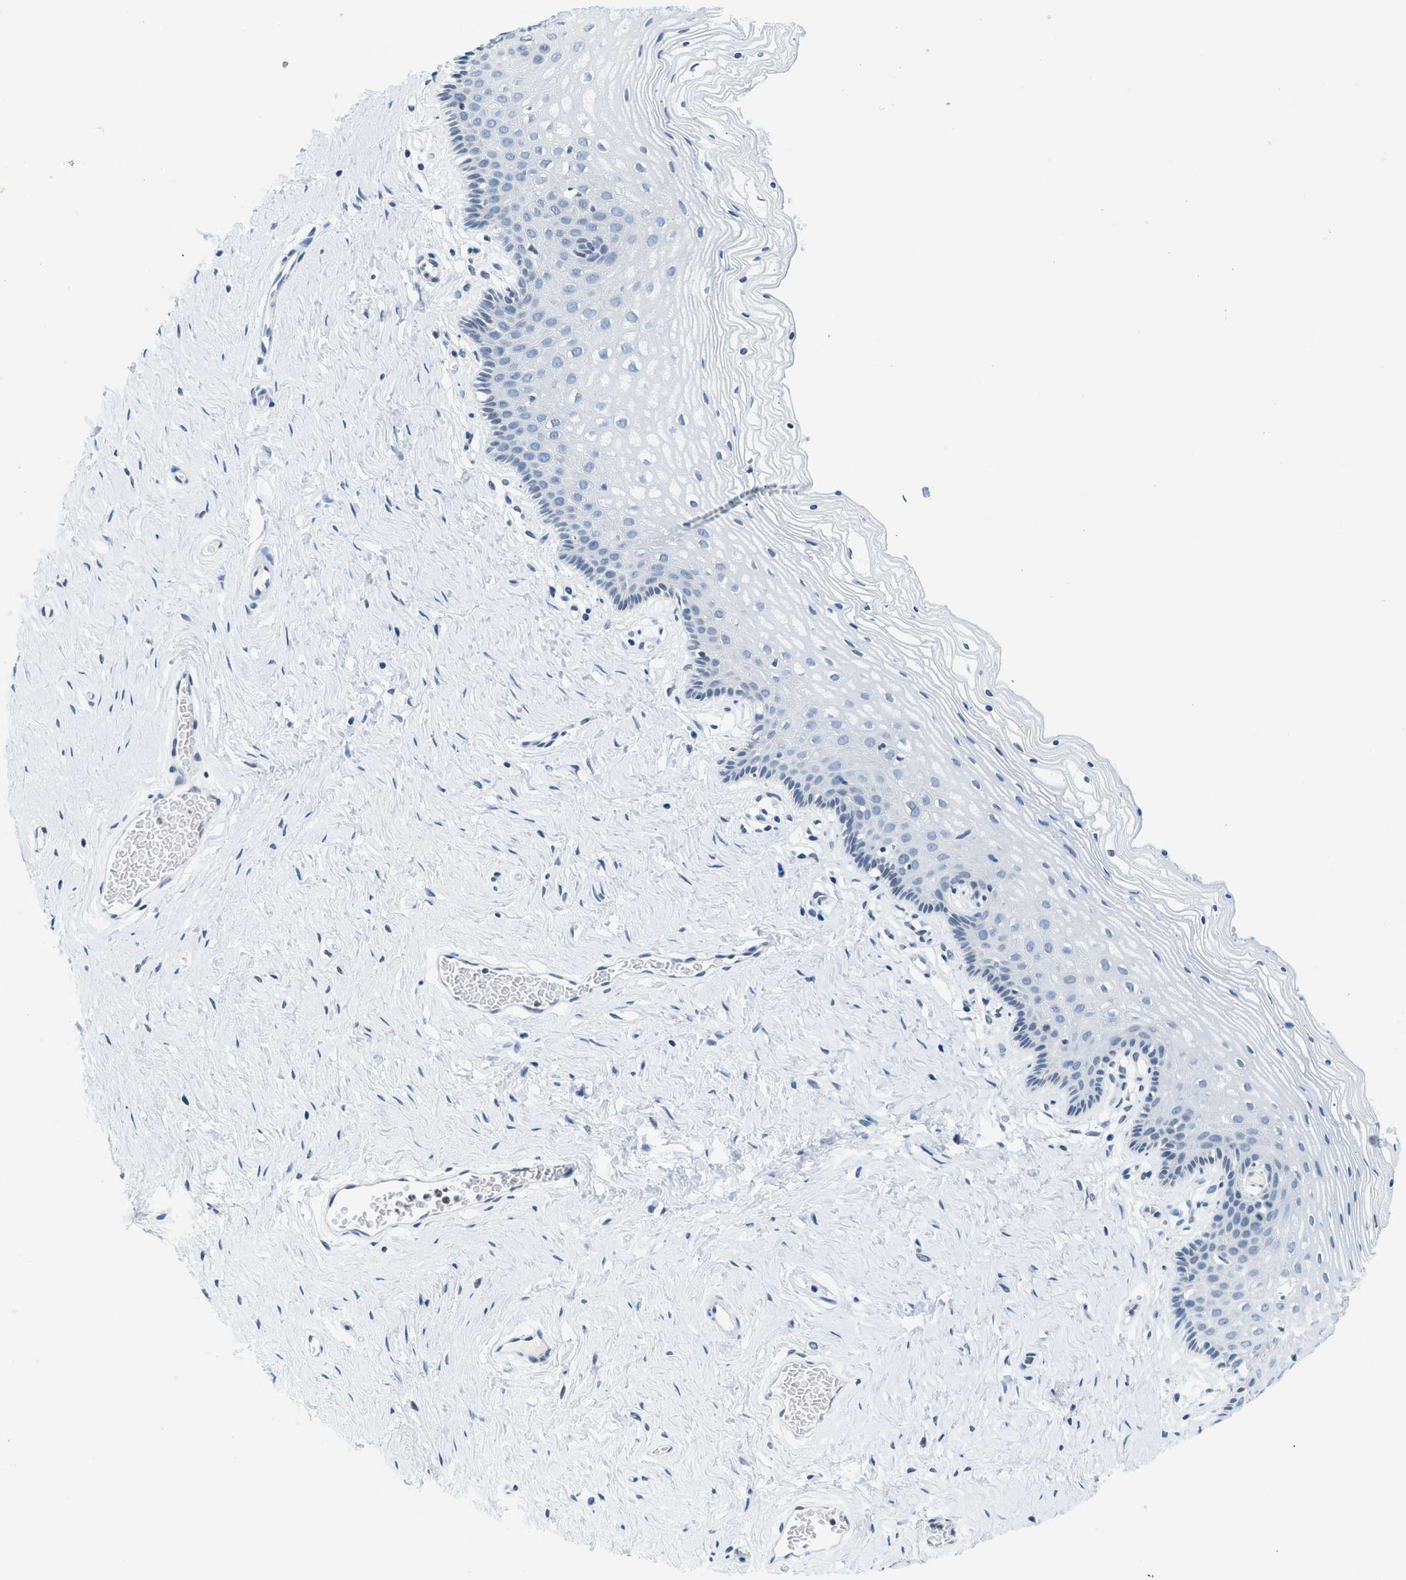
{"staining": {"intensity": "negative", "quantity": "none", "location": "none"}, "tissue": "vagina", "cell_type": "Squamous epithelial cells", "image_type": "normal", "snomed": [{"axis": "morphology", "description": "Normal tissue, NOS"}, {"axis": "topography", "description": "Vagina"}], "caption": "Normal vagina was stained to show a protein in brown. There is no significant positivity in squamous epithelial cells. (DAB immunohistochemistry (IHC) with hematoxylin counter stain).", "gene": "UVRAG", "patient": {"sex": "female", "age": 32}}